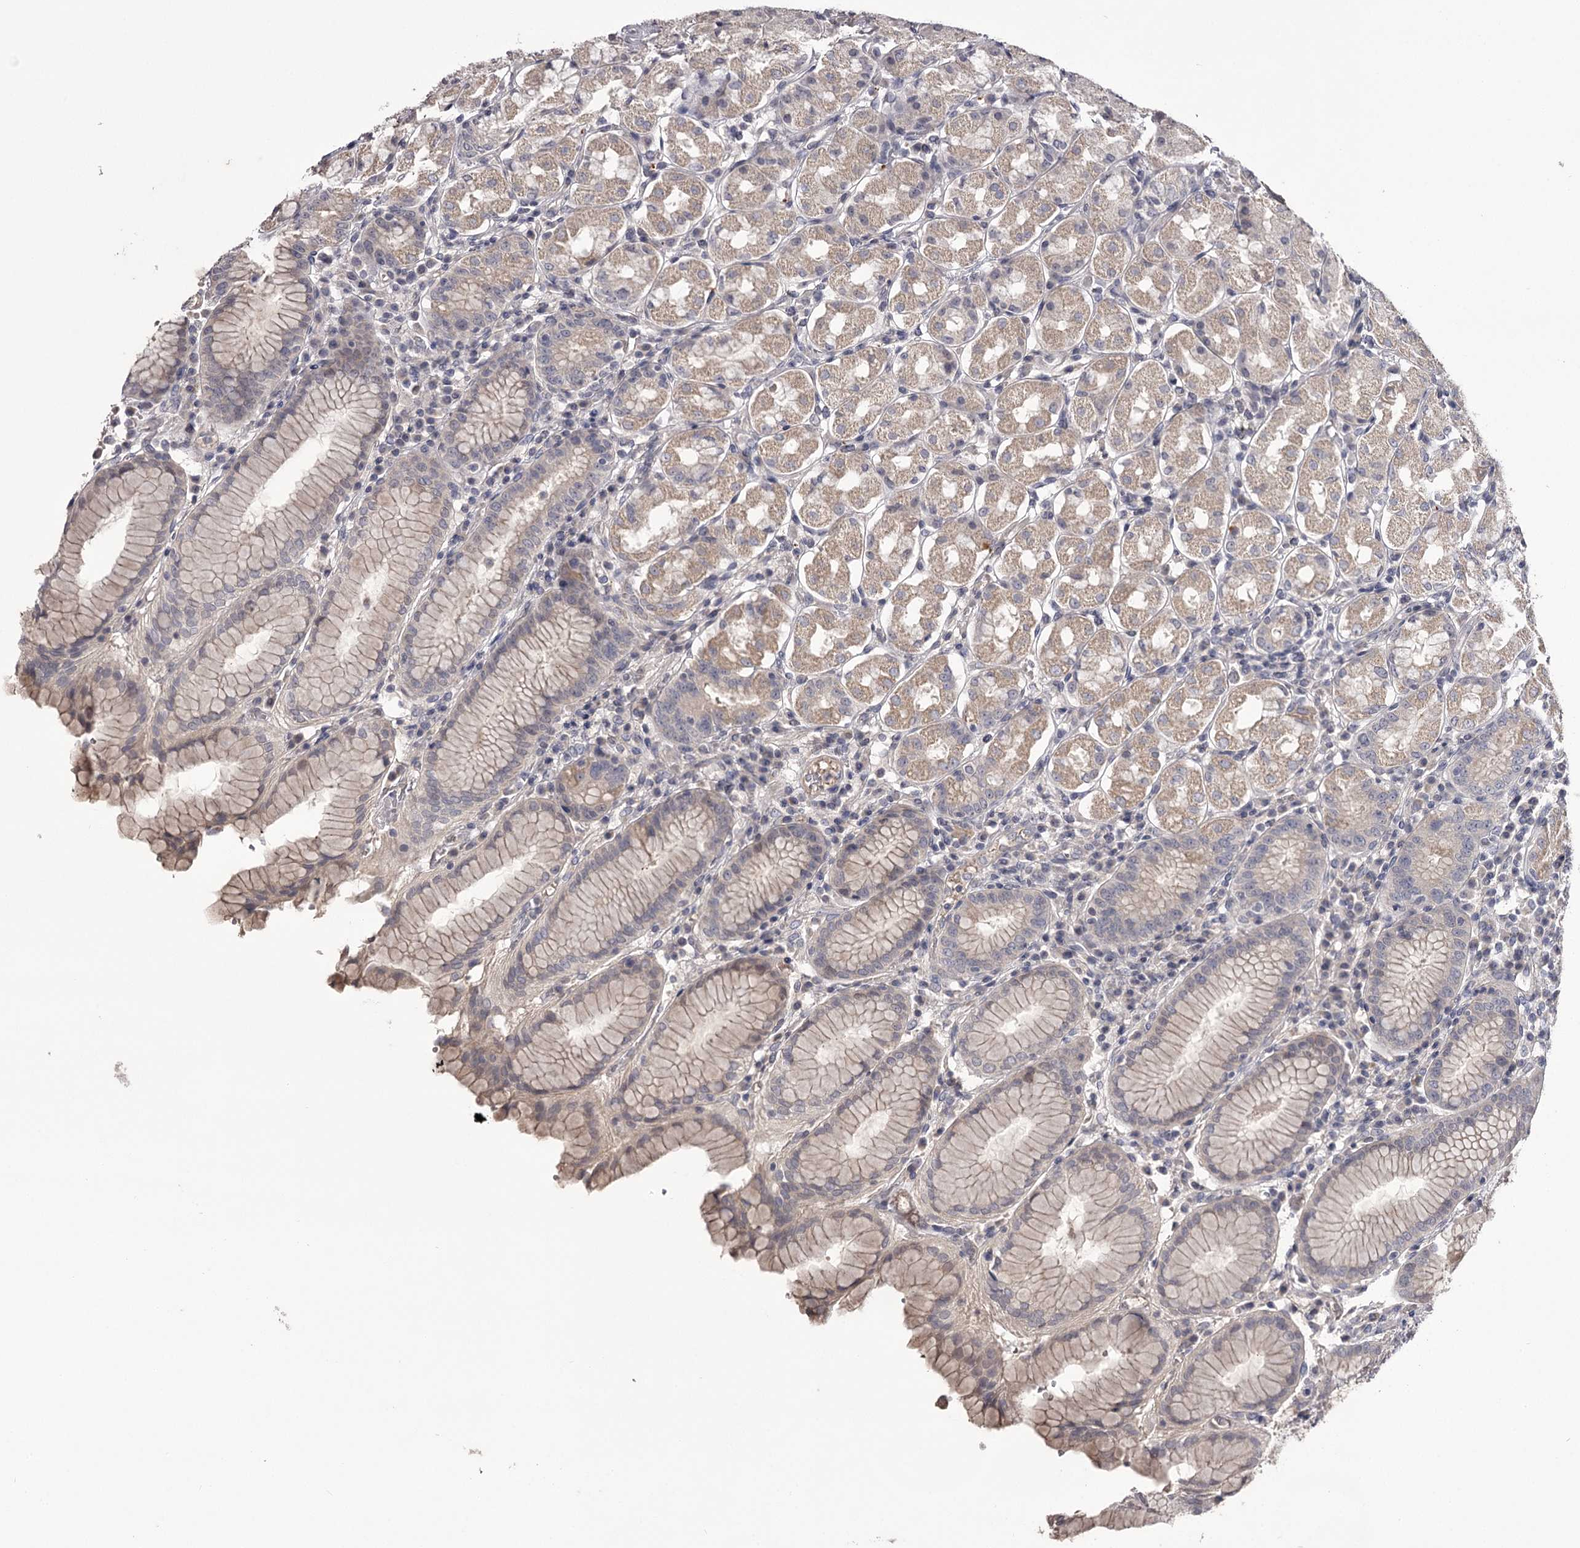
{"staining": {"intensity": "weak", "quantity": "25%-75%", "location": "cytoplasmic/membranous"}, "tissue": "stomach", "cell_type": "Glandular cells", "image_type": "normal", "snomed": [{"axis": "morphology", "description": "Normal tissue, NOS"}, {"axis": "topography", "description": "Stomach"}, {"axis": "topography", "description": "Stomach, lower"}], "caption": "This micrograph shows immunohistochemistry staining of normal human stomach, with low weak cytoplasmic/membranous staining in approximately 25%-75% of glandular cells.", "gene": "PRM2", "patient": {"sex": "female", "age": 56}}